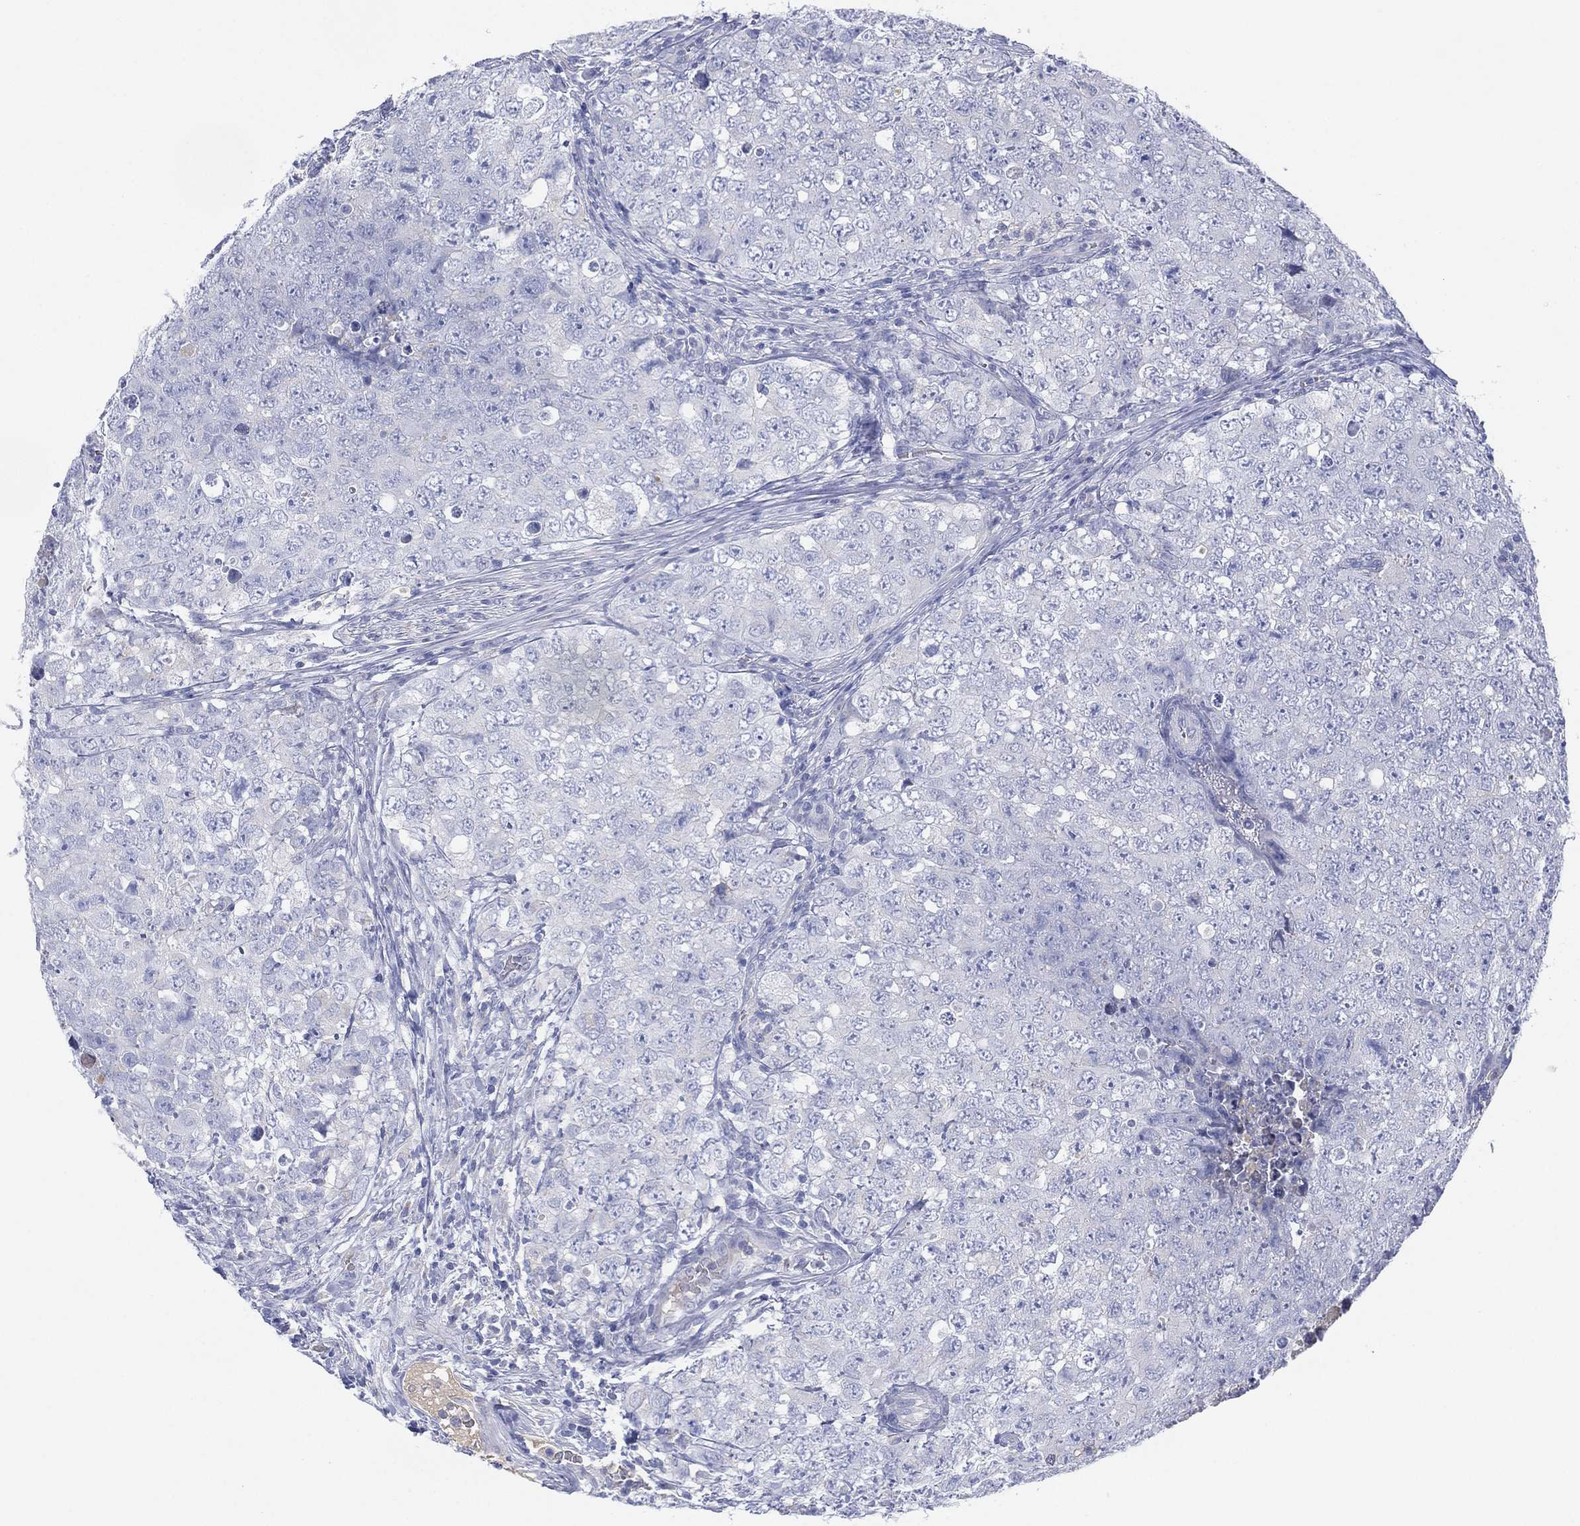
{"staining": {"intensity": "negative", "quantity": "none", "location": "none"}, "tissue": "testis cancer", "cell_type": "Tumor cells", "image_type": "cancer", "snomed": [{"axis": "morphology", "description": "Seminoma, NOS"}, {"axis": "topography", "description": "Testis"}], "caption": "This is an immunohistochemistry (IHC) histopathology image of seminoma (testis). There is no staining in tumor cells.", "gene": "CYP2D6", "patient": {"sex": "male", "age": 34}}